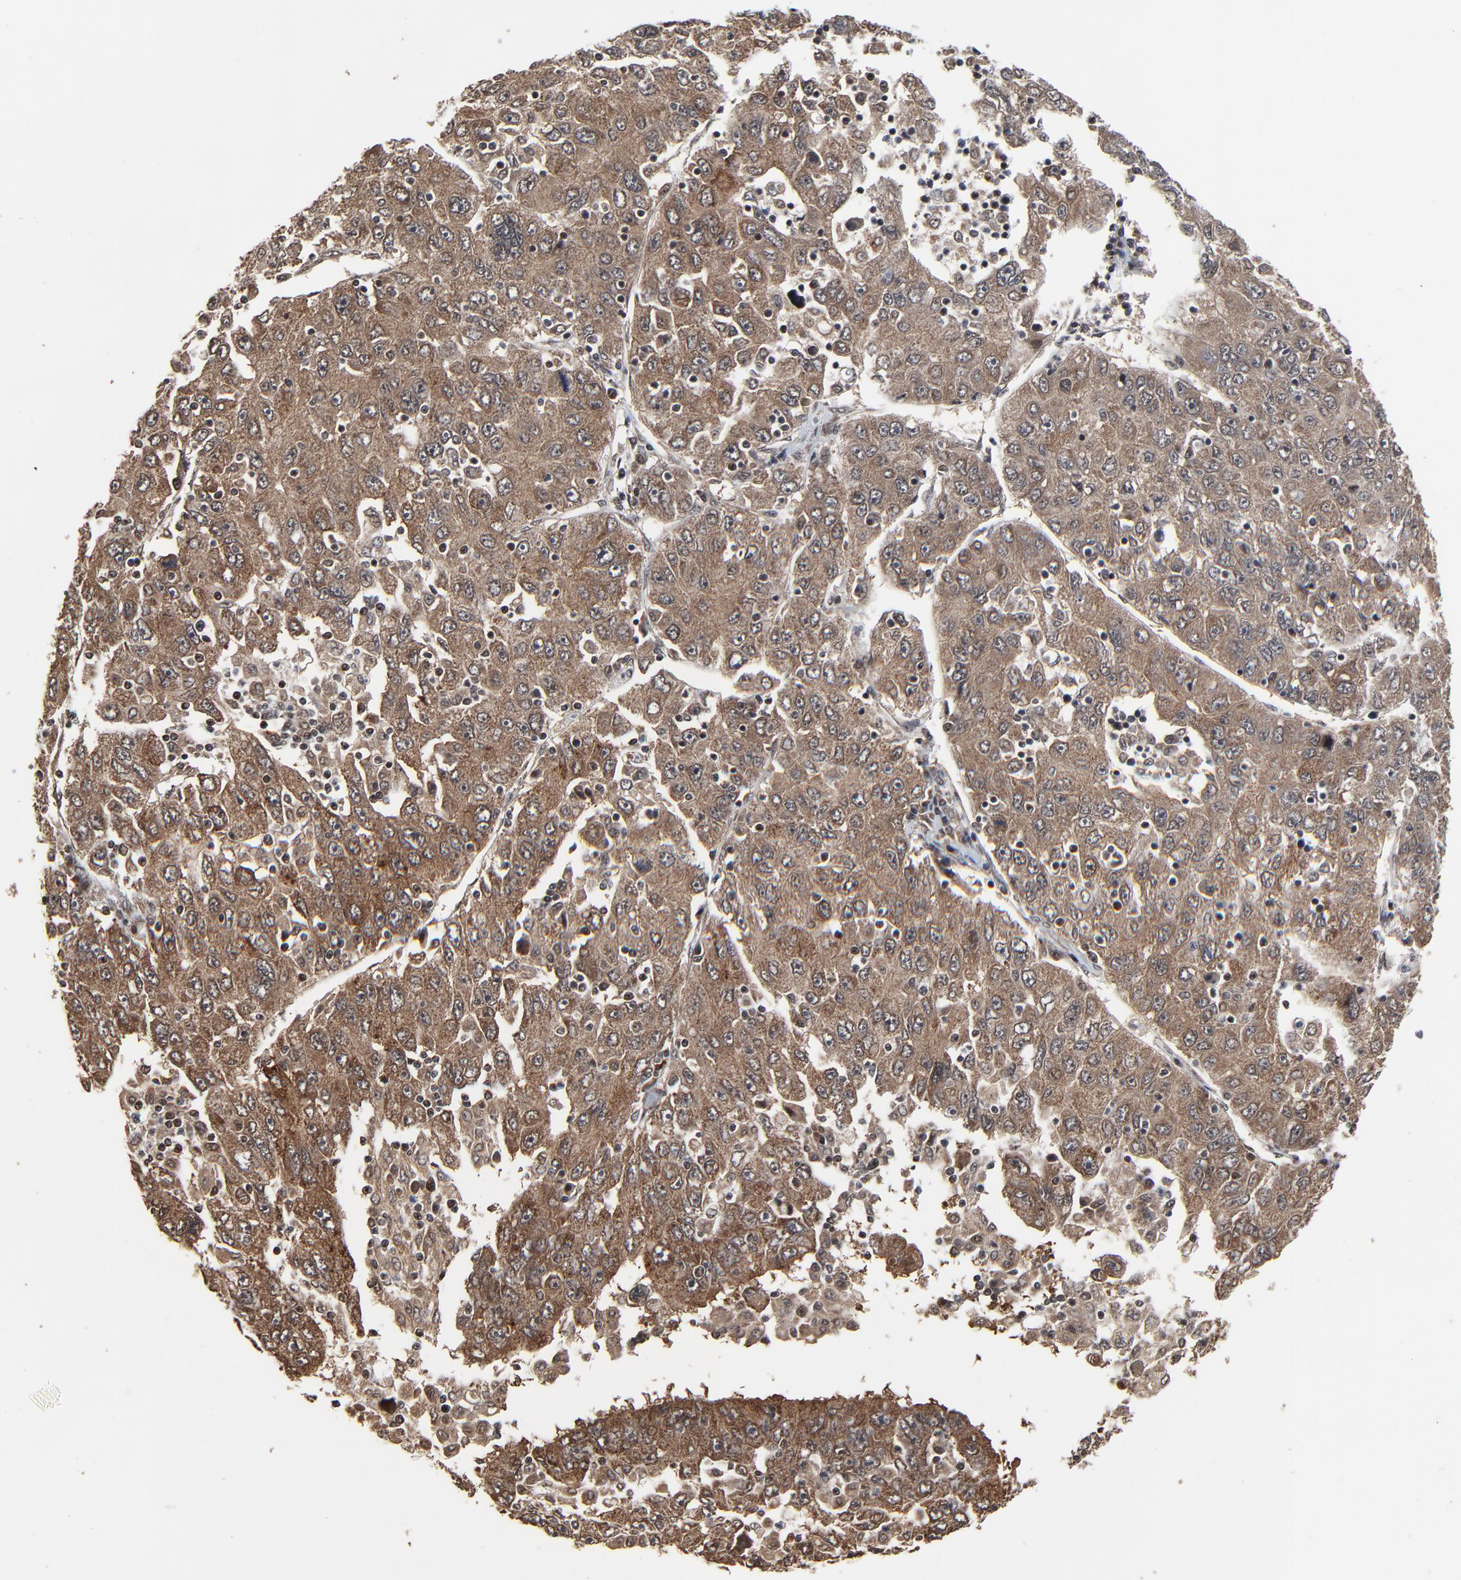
{"staining": {"intensity": "moderate", "quantity": ">75%", "location": "cytoplasmic/membranous"}, "tissue": "liver cancer", "cell_type": "Tumor cells", "image_type": "cancer", "snomed": [{"axis": "morphology", "description": "Carcinoma, Hepatocellular, NOS"}, {"axis": "topography", "description": "Liver"}], "caption": "Protein staining exhibits moderate cytoplasmic/membranous positivity in approximately >75% of tumor cells in liver cancer.", "gene": "RHOJ", "patient": {"sex": "male", "age": 49}}